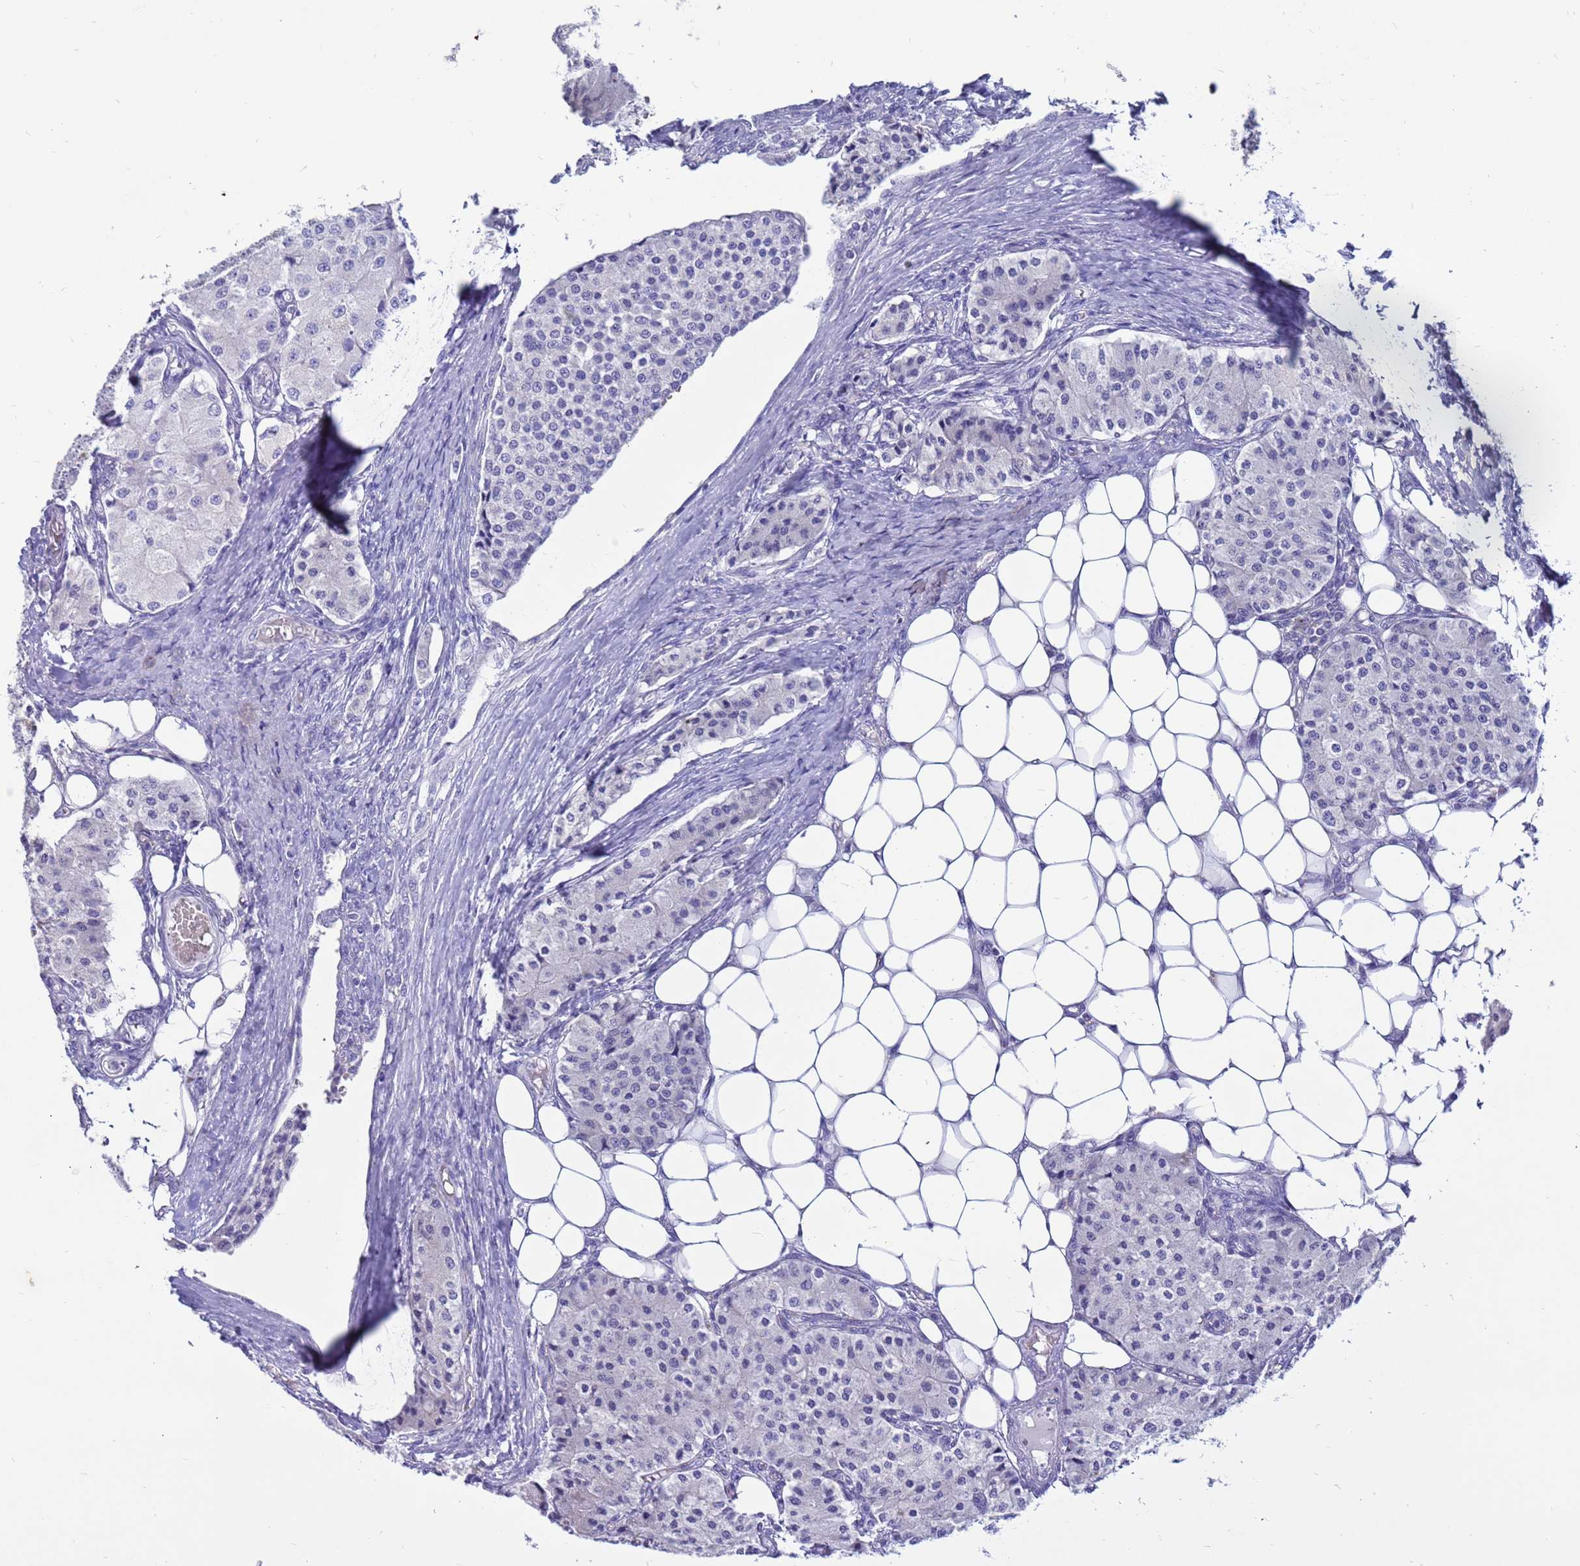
{"staining": {"intensity": "negative", "quantity": "none", "location": "none"}, "tissue": "carcinoid", "cell_type": "Tumor cells", "image_type": "cancer", "snomed": [{"axis": "morphology", "description": "Carcinoid, malignant, NOS"}, {"axis": "topography", "description": "Colon"}], "caption": "Protein analysis of malignant carcinoid demonstrates no significant staining in tumor cells.", "gene": "PDE10A", "patient": {"sex": "female", "age": 52}}